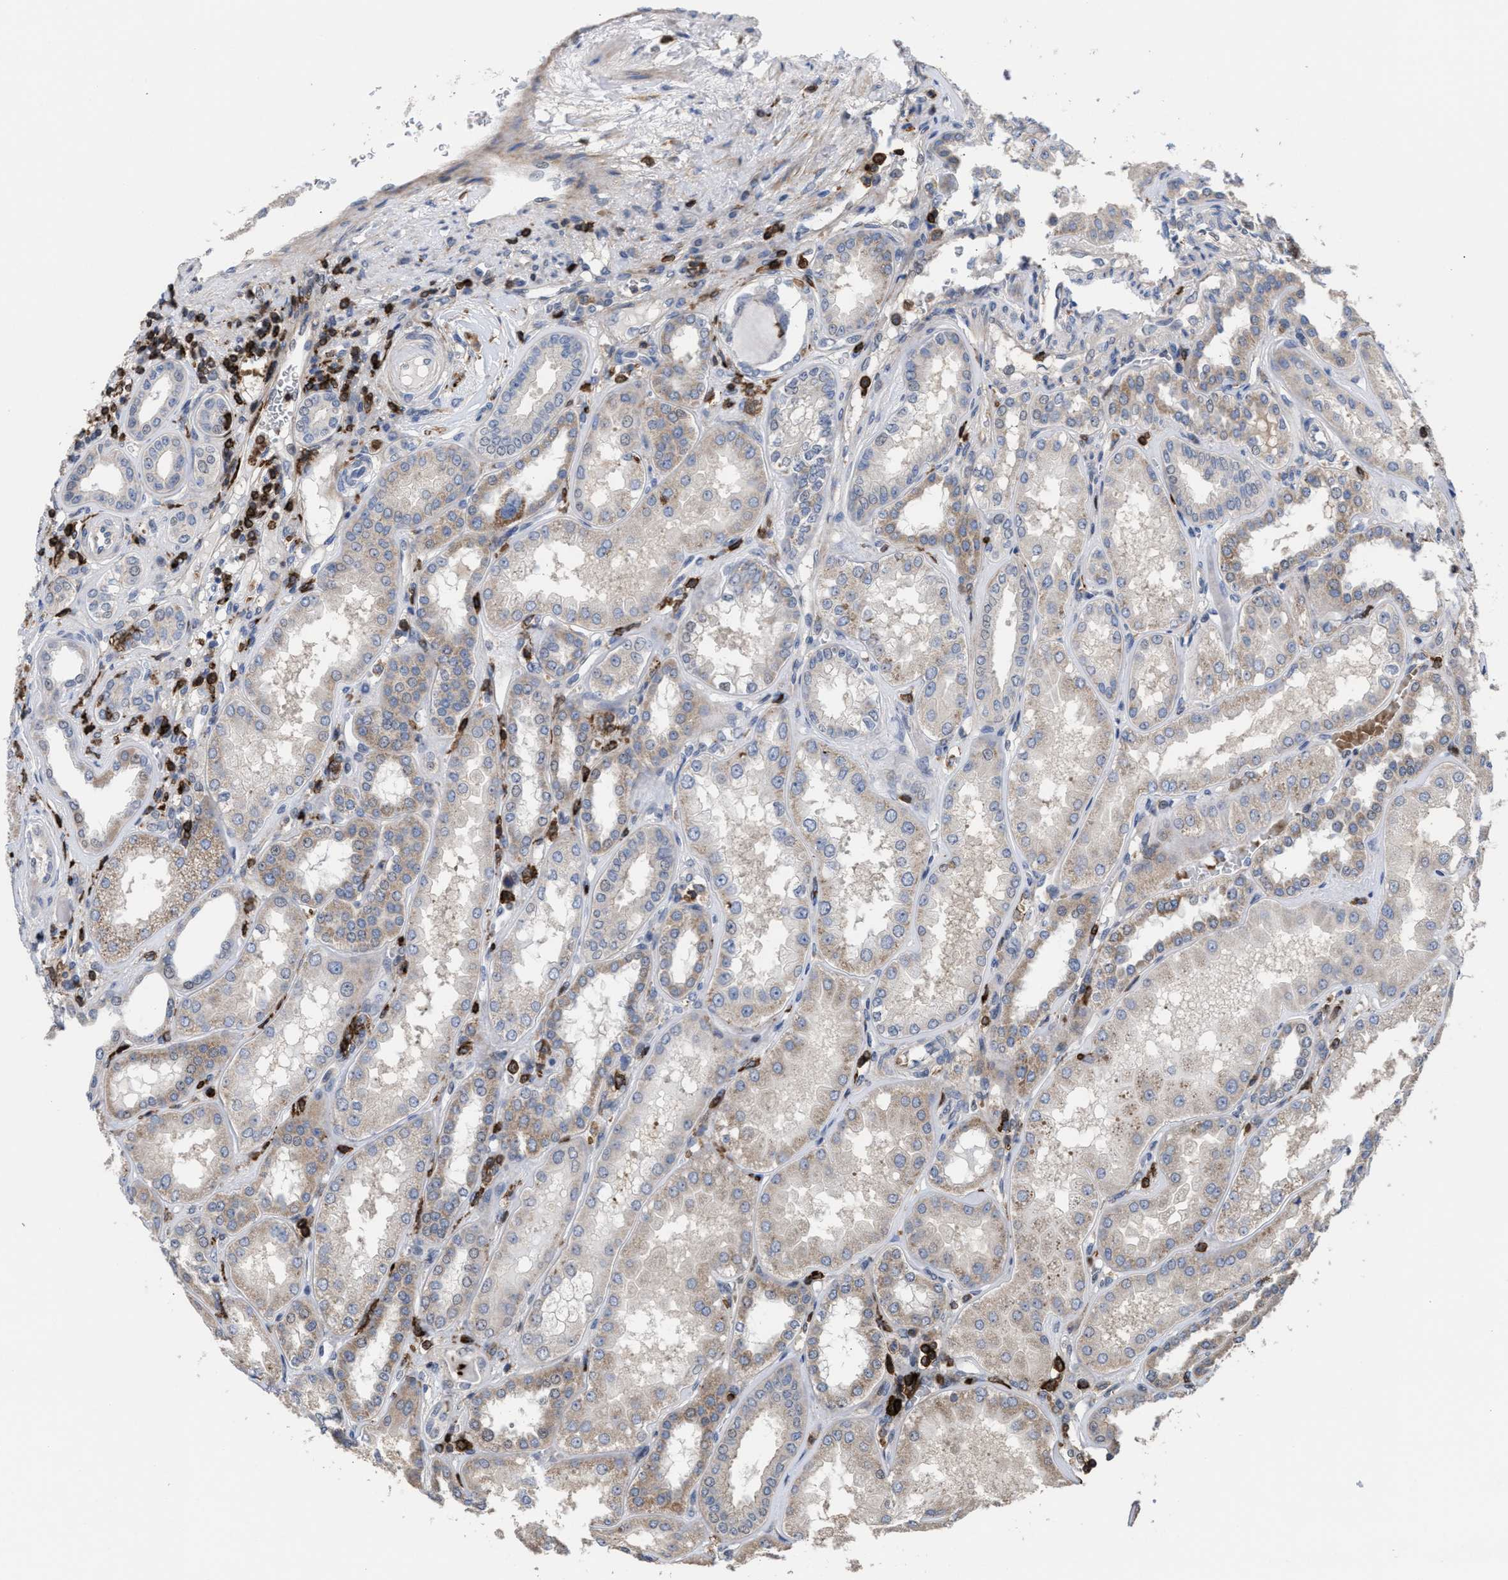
{"staining": {"intensity": "moderate", "quantity": "<25%", "location": "cytoplasmic/membranous,nuclear"}, "tissue": "kidney", "cell_type": "Cells in glomeruli", "image_type": "normal", "snomed": [{"axis": "morphology", "description": "Normal tissue, NOS"}, {"axis": "topography", "description": "Kidney"}], "caption": "The photomicrograph shows staining of benign kidney, revealing moderate cytoplasmic/membranous,nuclear protein expression (brown color) within cells in glomeruli.", "gene": "PTPRE", "patient": {"sex": "female", "age": 56}}